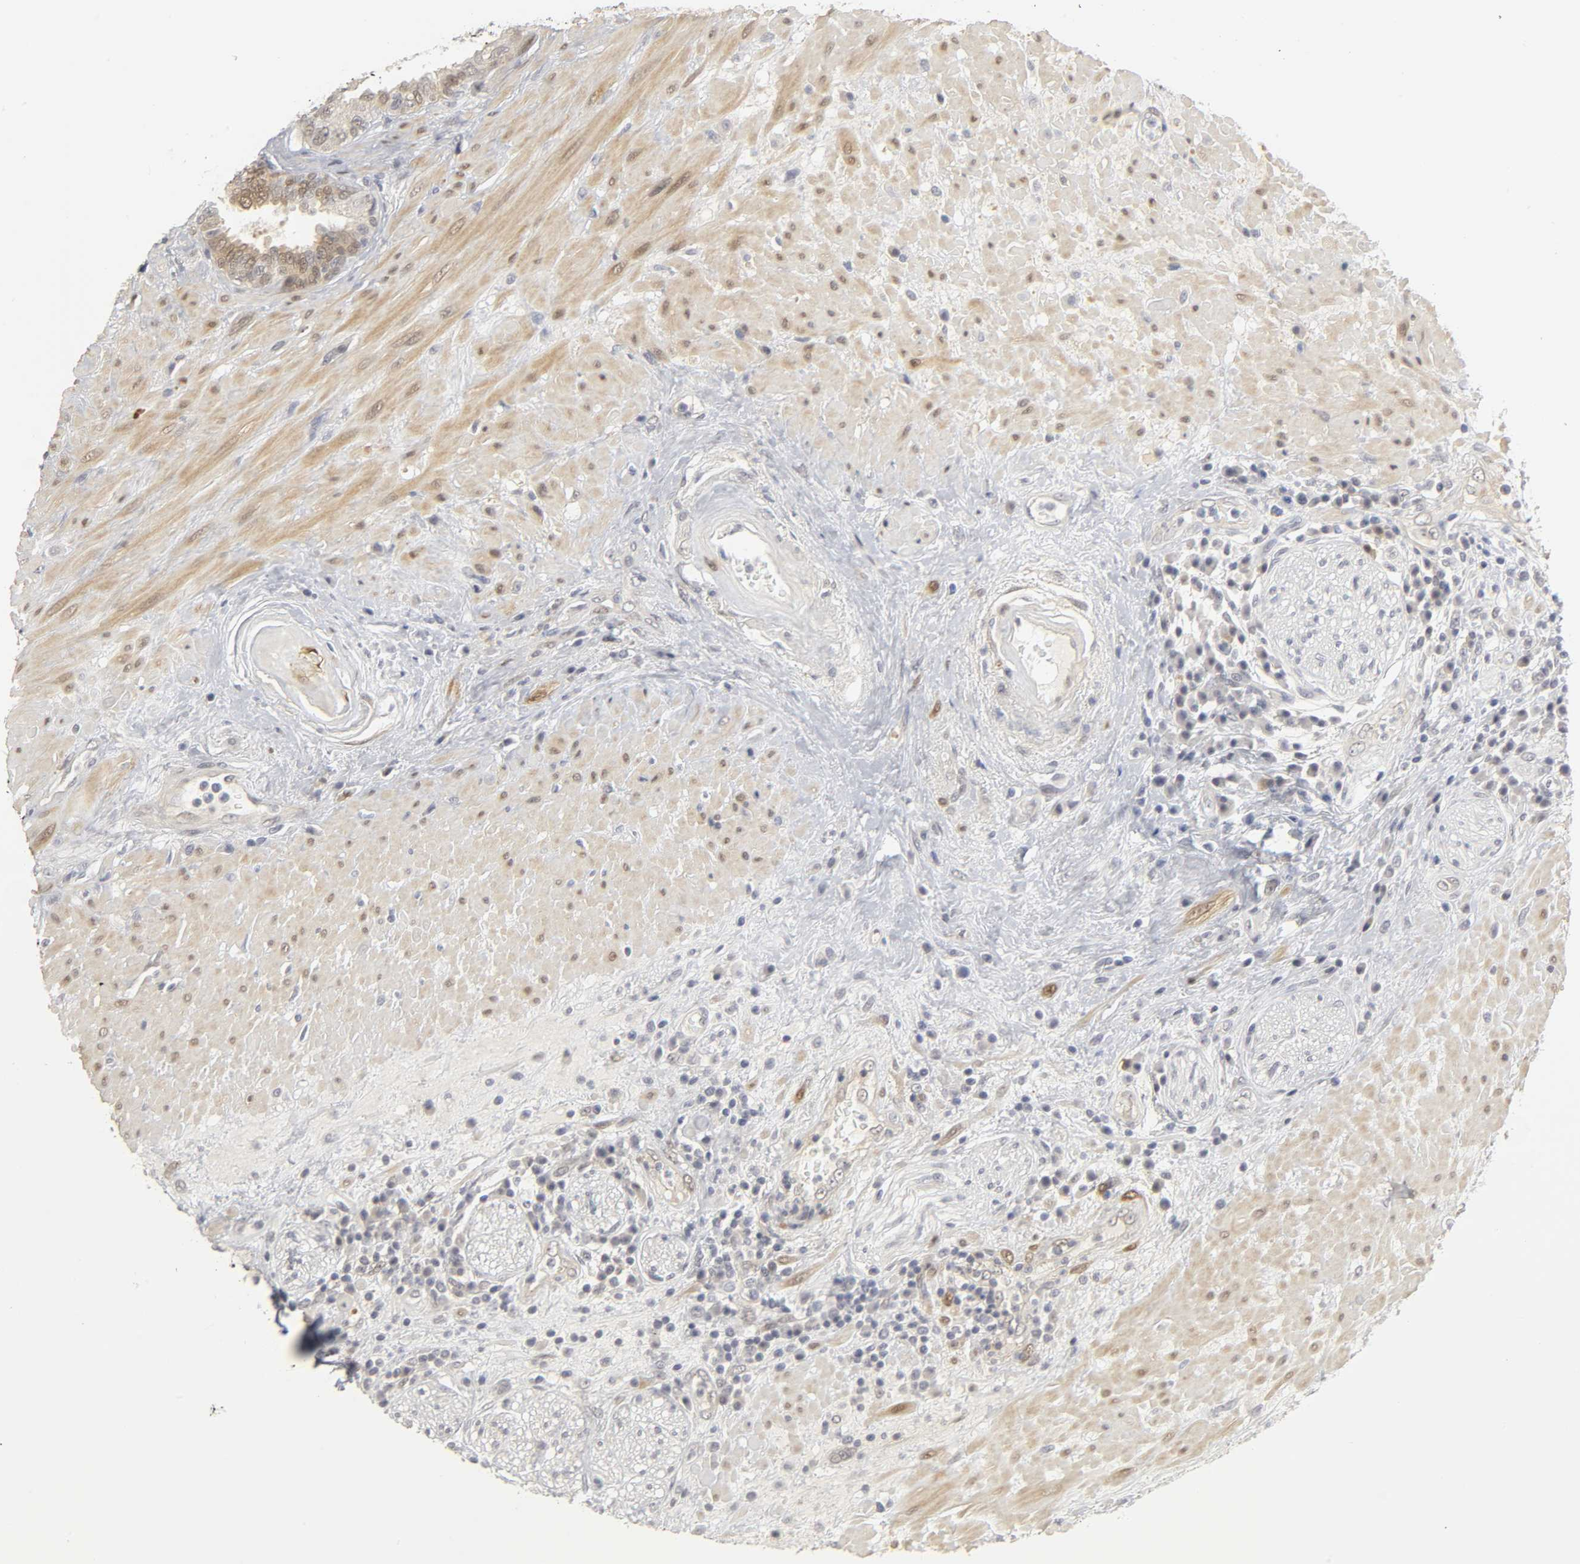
{"staining": {"intensity": "moderate", "quantity": "25%-75%", "location": "cytoplasmic/membranous,nuclear"}, "tissue": "seminal vesicle", "cell_type": "Glandular cells", "image_type": "normal", "snomed": [{"axis": "morphology", "description": "Normal tissue, NOS"}, {"axis": "topography", "description": "Seminal veicle"}], "caption": "This image reveals normal seminal vesicle stained with immunohistochemistry (IHC) to label a protein in brown. The cytoplasmic/membranous,nuclear of glandular cells show moderate positivity for the protein. Nuclei are counter-stained blue.", "gene": "PDLIM3", "patient": {"sex": "male", "age": 61}}